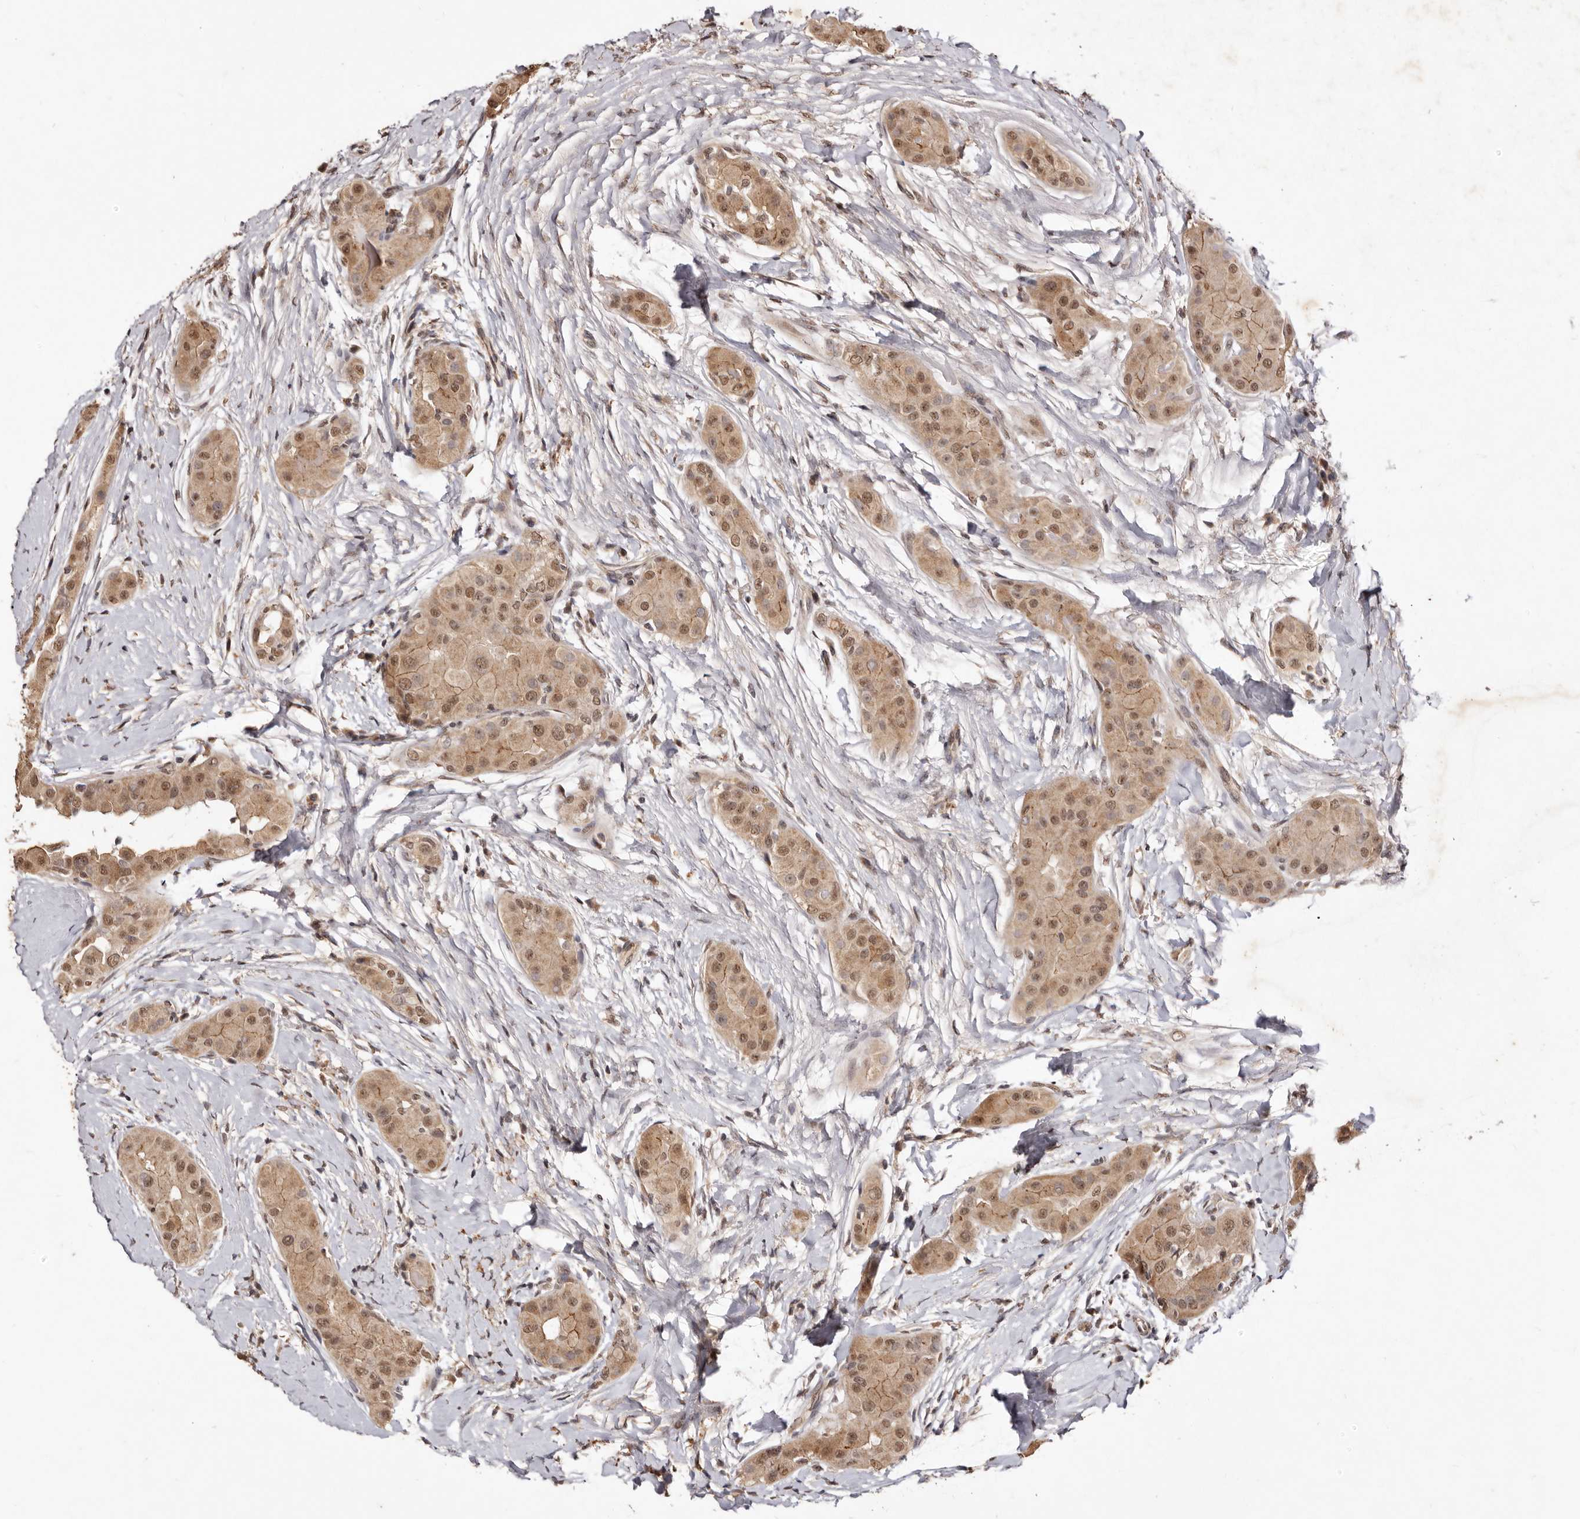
{"staining": {"intensity": "moderate", "quantity": ">75%", "location": "cytoplasmic/membranous,nuclear"}, "tissue": "thyroid cancer", "cell_type": "Tumor cells", "image_type": "cancer", "snomed": [{"axis": "morphology", "description": "Papillary adenocarcinoma, NOS"}, {"axis": "topography", "description": "Thyroid gland"}], "caption": "Immunohistochemical staining of human thyroid cancer (papillary adenocarcinoma) reveals medium levels of moderate cytoplasmic/membranous and nuclear protein expression in approximately >75% of tumor cells.", "gene": "NOTCH1", "patient": {"sex": "male", "age": 33}}